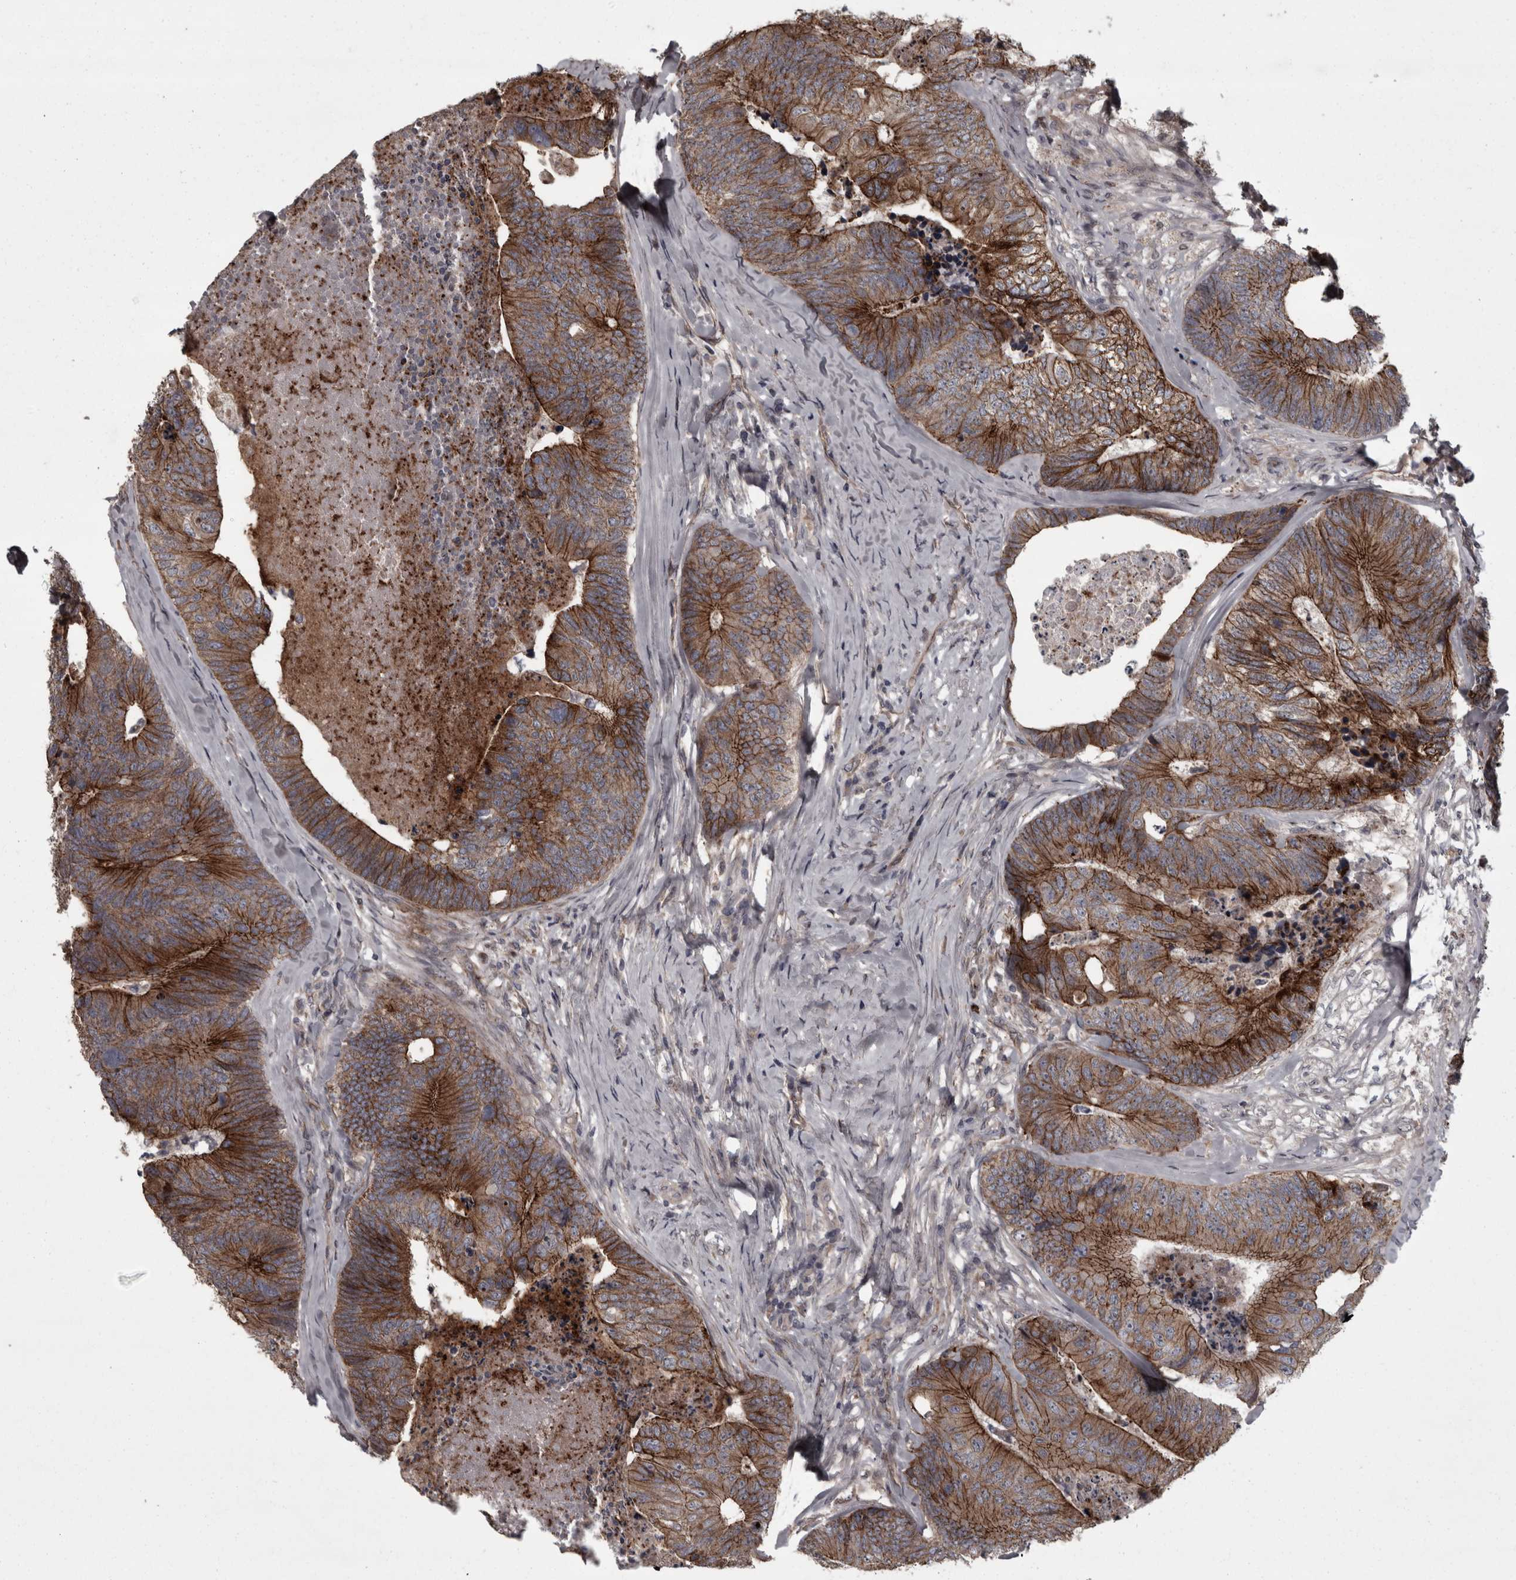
{"staining": {"intensity": "moderate", "quantity": ">75%", "location": "cytoplasmic/membranous"}, "tissue": "colorectal cancer", "cell_type": "Tumor cells", "image_type": "cancer", "snomed": [{"axis": "morphology", "description": "Adenocarcinoma, NOS"}, {"axis": "topography", "description": "Colon"}], "caption": "Adenocarcinoma (colorectal) tissue shows moderate cytoplasmic/membranous expression in approximately >75% of tumor cells", "gene": "PCDH17", "patient": {"sex": "female", "age": 67}}